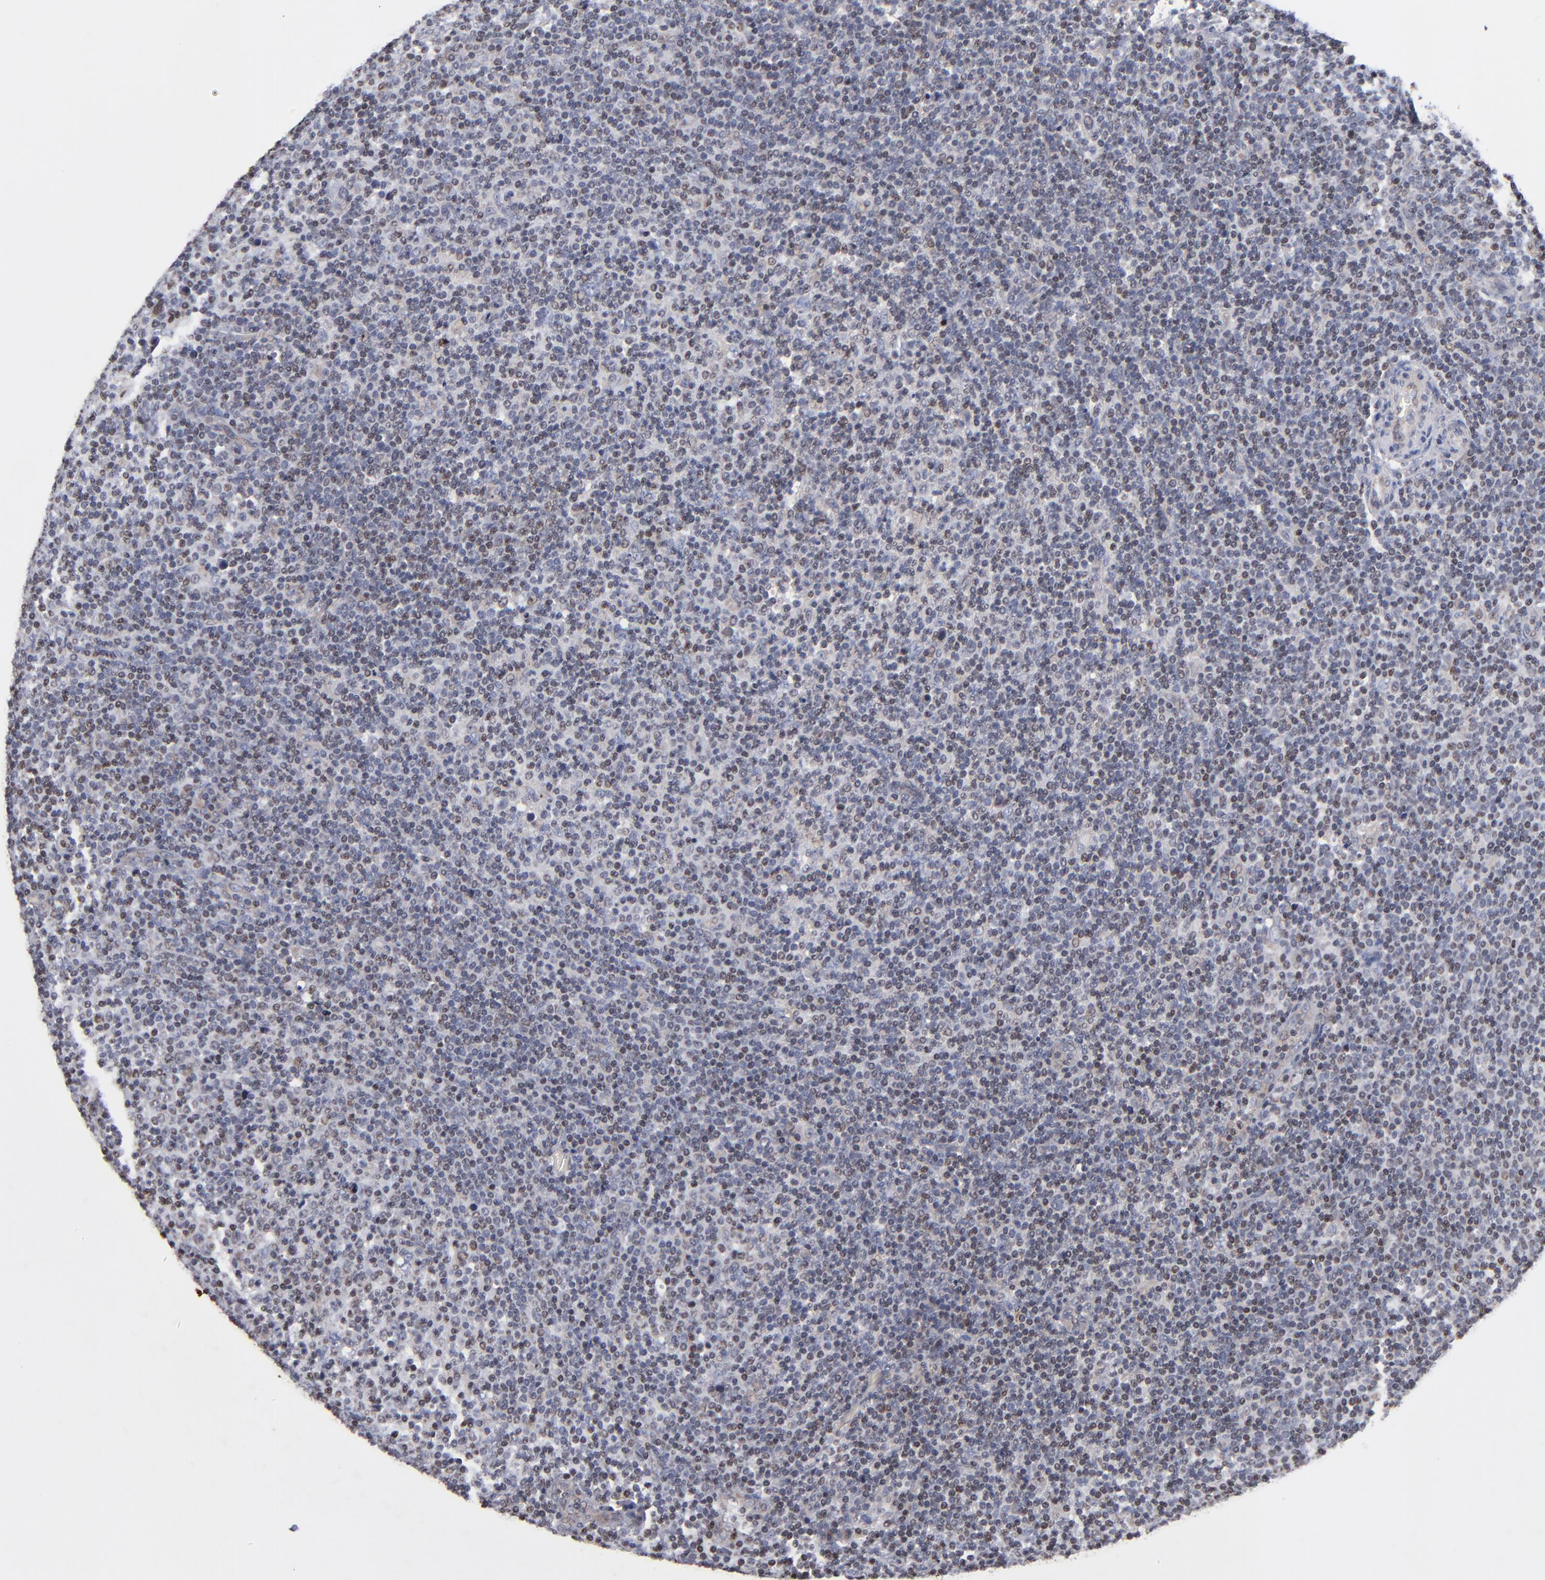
{"staining": {"intensity": "weak", "quantity": "25%-75%", "location": "nuclear"}, "tissue": "lymphoma", "cell_type": "Tumor cells", "image_type": "cancer", "snomed": [{"axis": "morphology", "description": "Malignant lymphoma, non-Hodgkin's type, Low grade"}, {"axis": "topography", "description": "Lymph node"}], "caption": "Weak nuclear staining for a protein is appreciated in about 25%-75% of tumor cells of lymphoma using IHC.", "gene": "ODF2", "patient": {"sex": "male", "age": 70}}